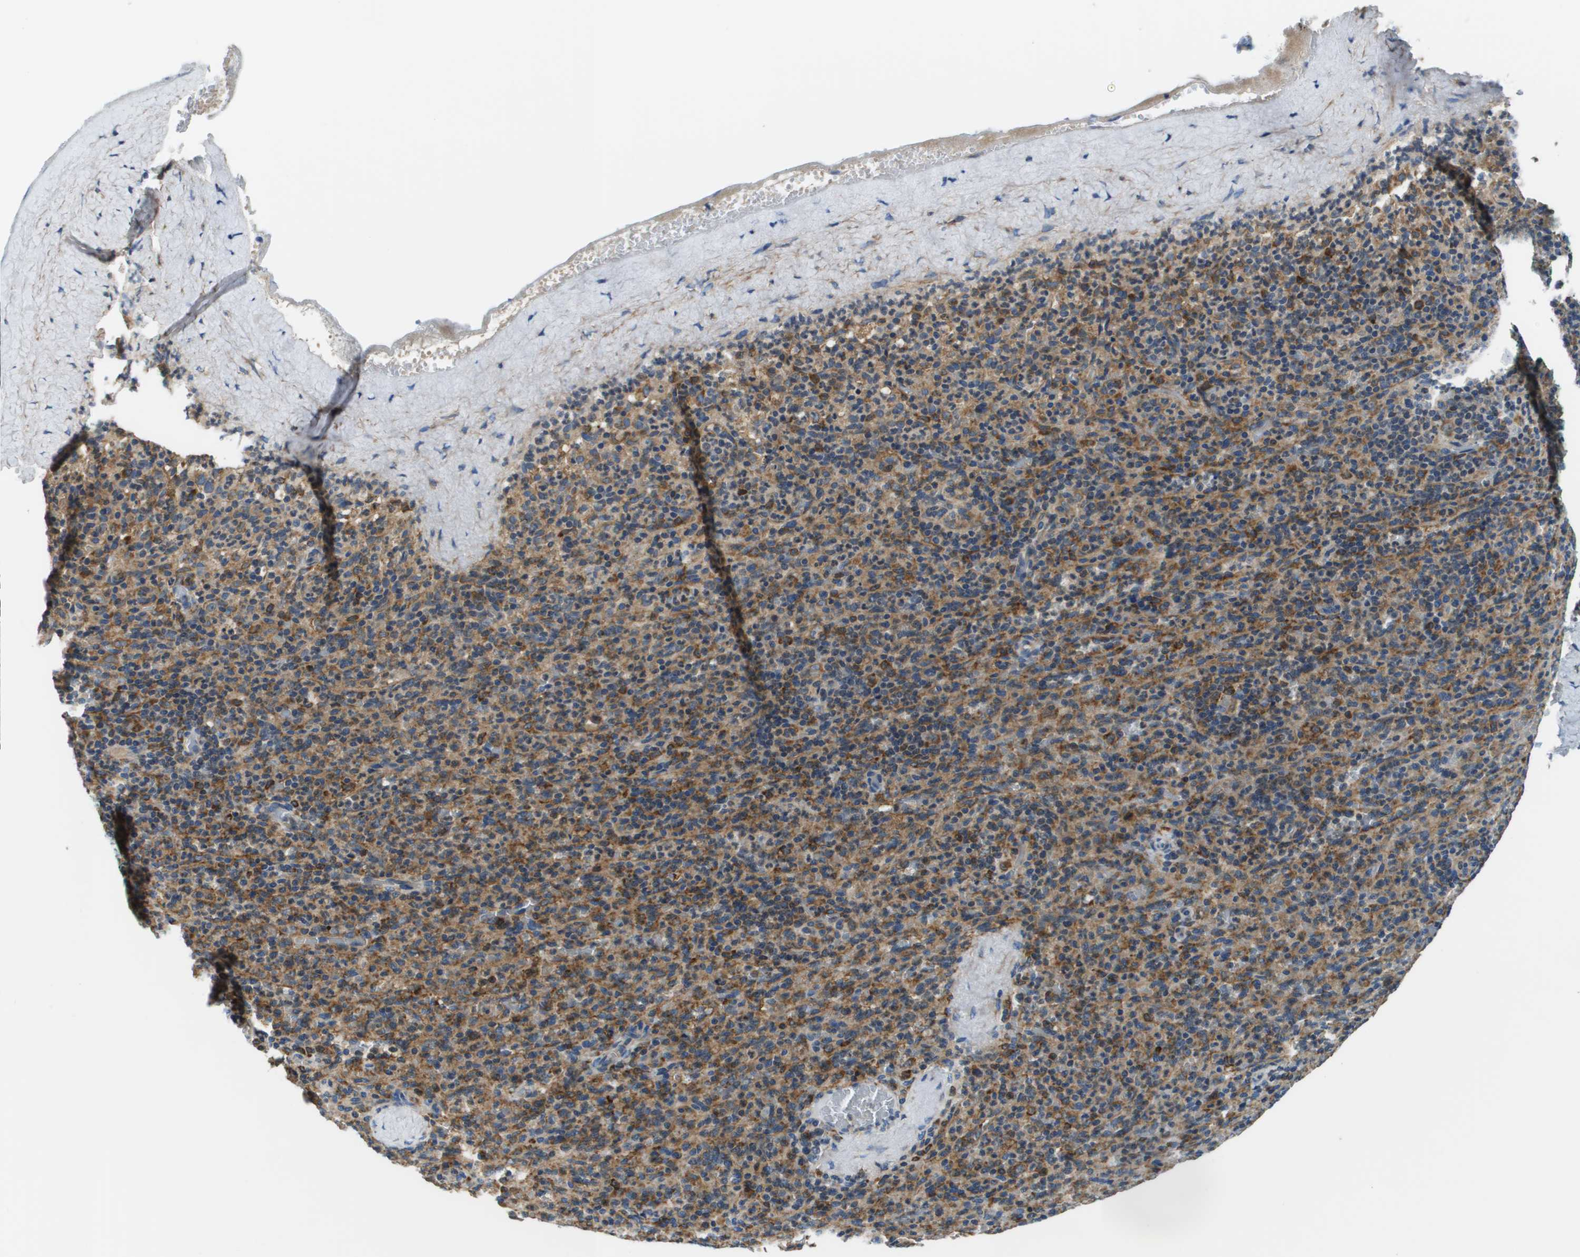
{"staining": {"intensity": "moderate", "quantity": "25%-75%", "location": "cytoplasmic/membranous"}, "tissue": "spleen", "cell_type": "Cells in red pulp", "image_type": "normal", "snomed": [{"axis": "morphology", "description": "Normal tissue, NOS"}, {"axis": "topography", "description": "Spleen"}], "caption": "The micrograph shows staining of benign spleen, revealing moderate cytoplasmic/membranous protein expression (brown color) within cells in red pulp.", "gene": "CNPY3", "patient": {"sex": "male", "age": 36}}